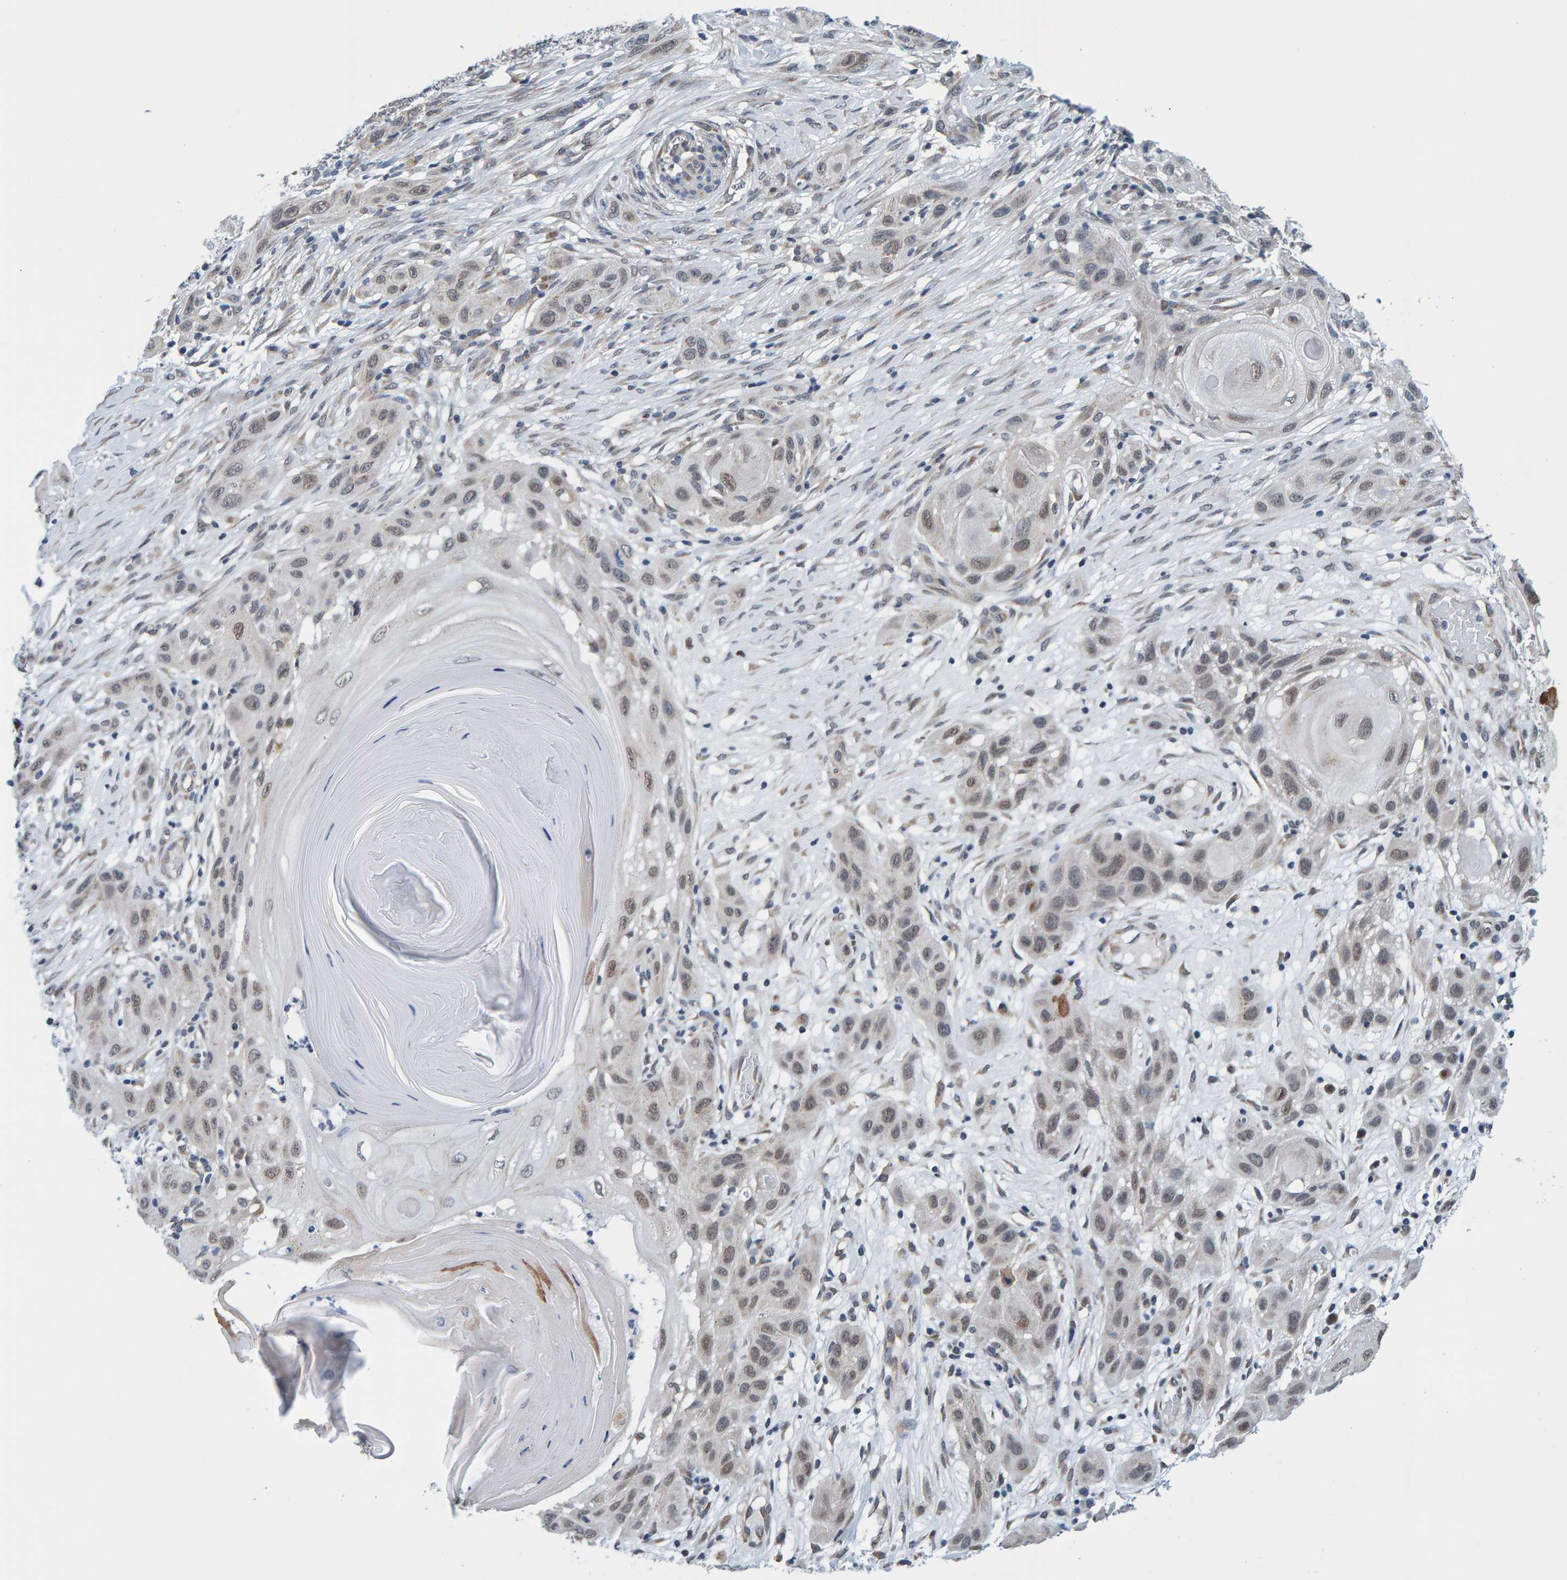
{"staining": {"intensity": "weak", "quantity": "<25%", "location": "nuclear"}, "tissue": "skin cancer", "cell_type": "Tumor cells", "image_type": "cancer", "snomed": [{"axis": "morphology", "description": "Squamous cell carcinoma, NOS"}, {"axis": "topography", "description": "Skin"}], "caption": "There is no significant positivity in tumor cells of skin squamous cell carcinoma. Brightfield microscopy of IHC stained with DAB (3,3'-diaminobenzidine) (brown) and hematoxylin (blue), captured at high magnification.", "gene": "SCRN2", "patient": {"sex": "female", "age": 96}}